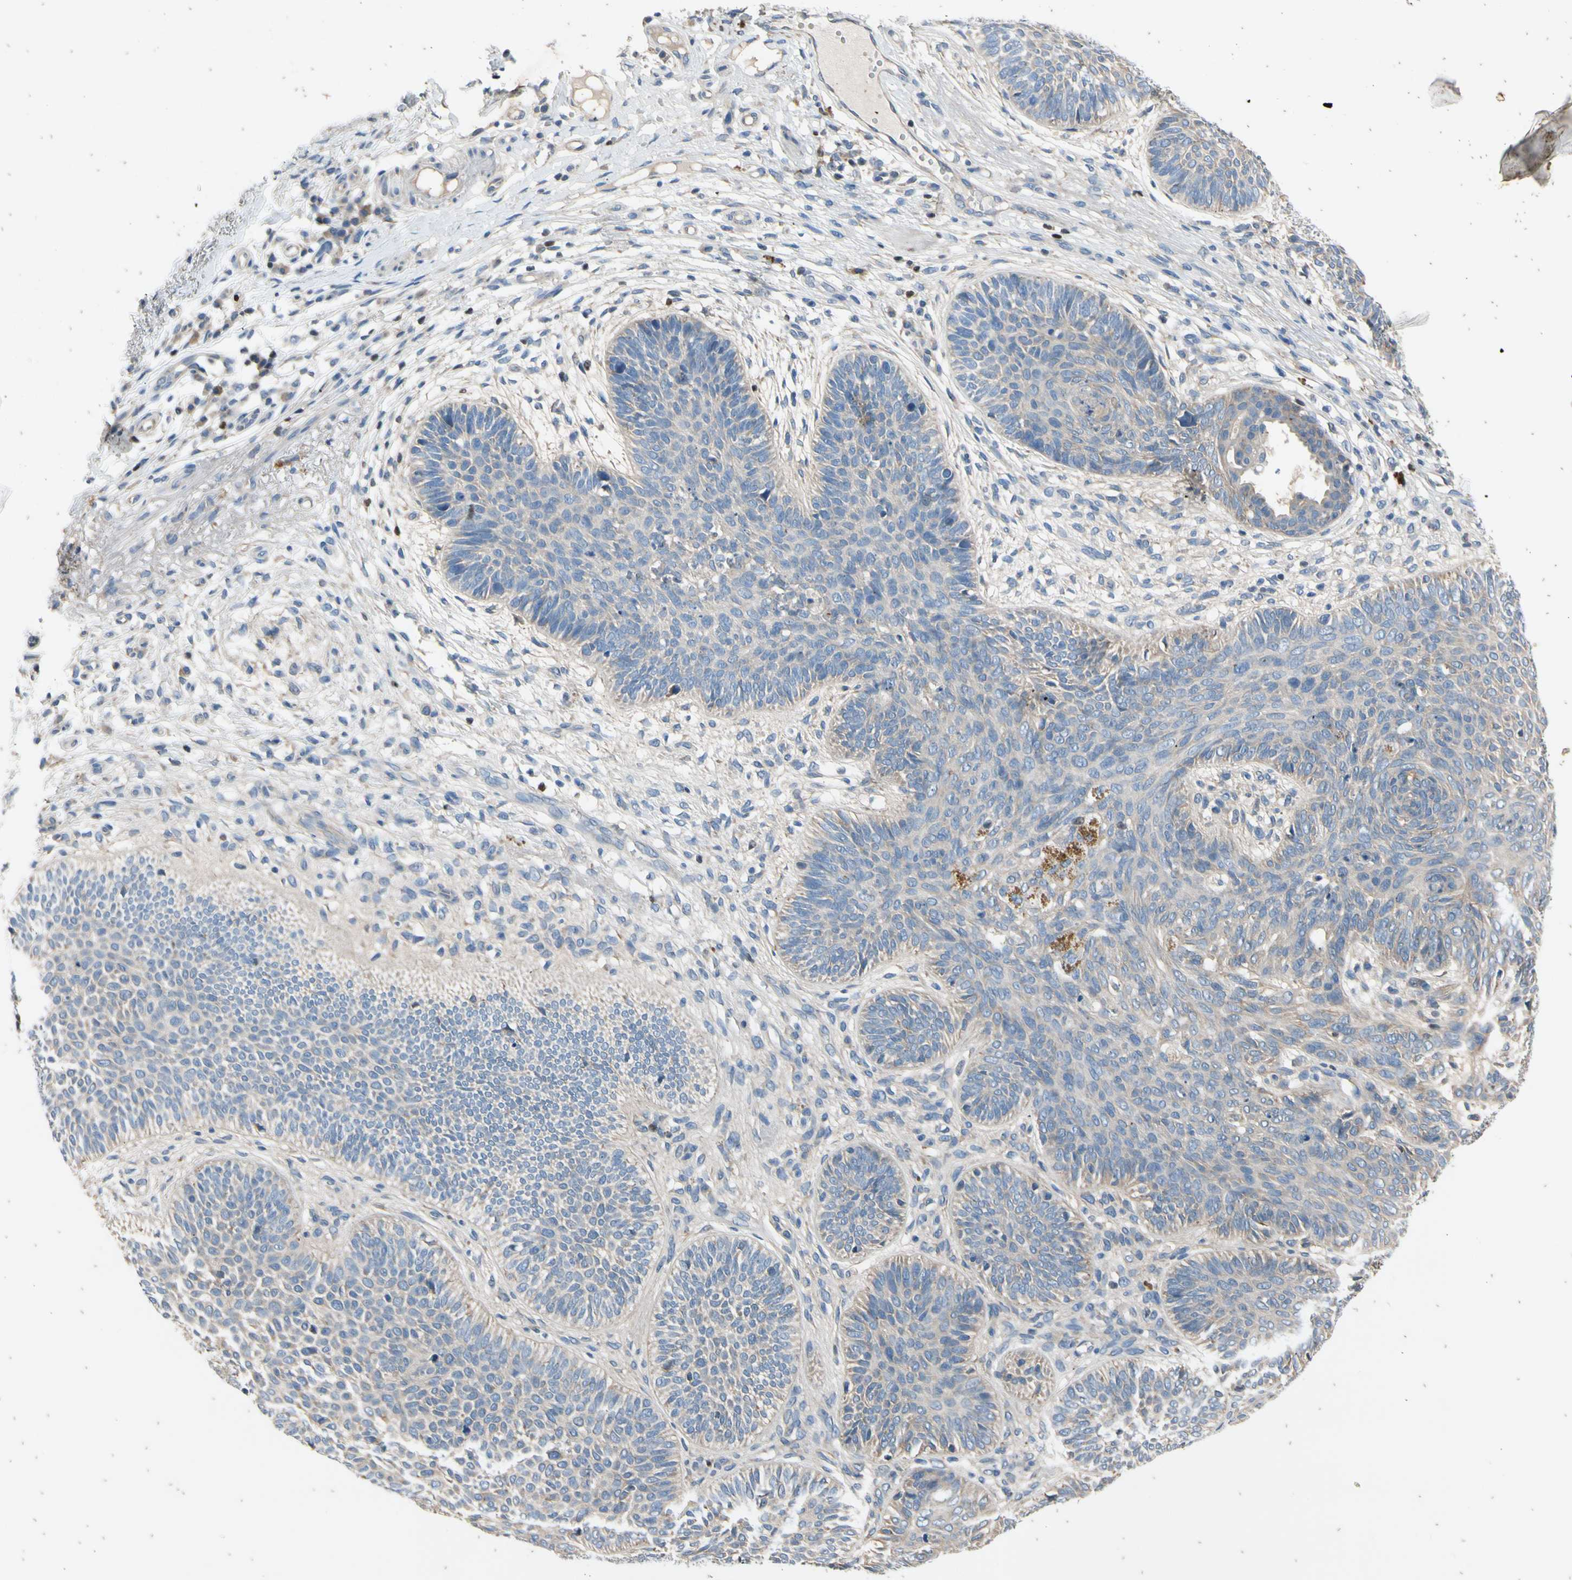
{"staining": {"intensity": "negative", "quantity": "none", "location": "none"}, "tissue": "skin cancer", "cell_type": "Tumor cells", "image_type": "cancer", "snomed": [{"axis": "morphology", "description": "Normal tissue, NOS"}, {"axis": "morphology", "description": "Basal cell carcinoma"}, {"axis": "topography", "description": "Skin"}], "caption": "A high-resolution photomicrograph shows immunohistochemistry staining of skin cancer (basal cell carcinoma), which shows no significant positivity in tumor cells.", "gene": "TBX21", "patient": {"sex": "male", "age": 52}}